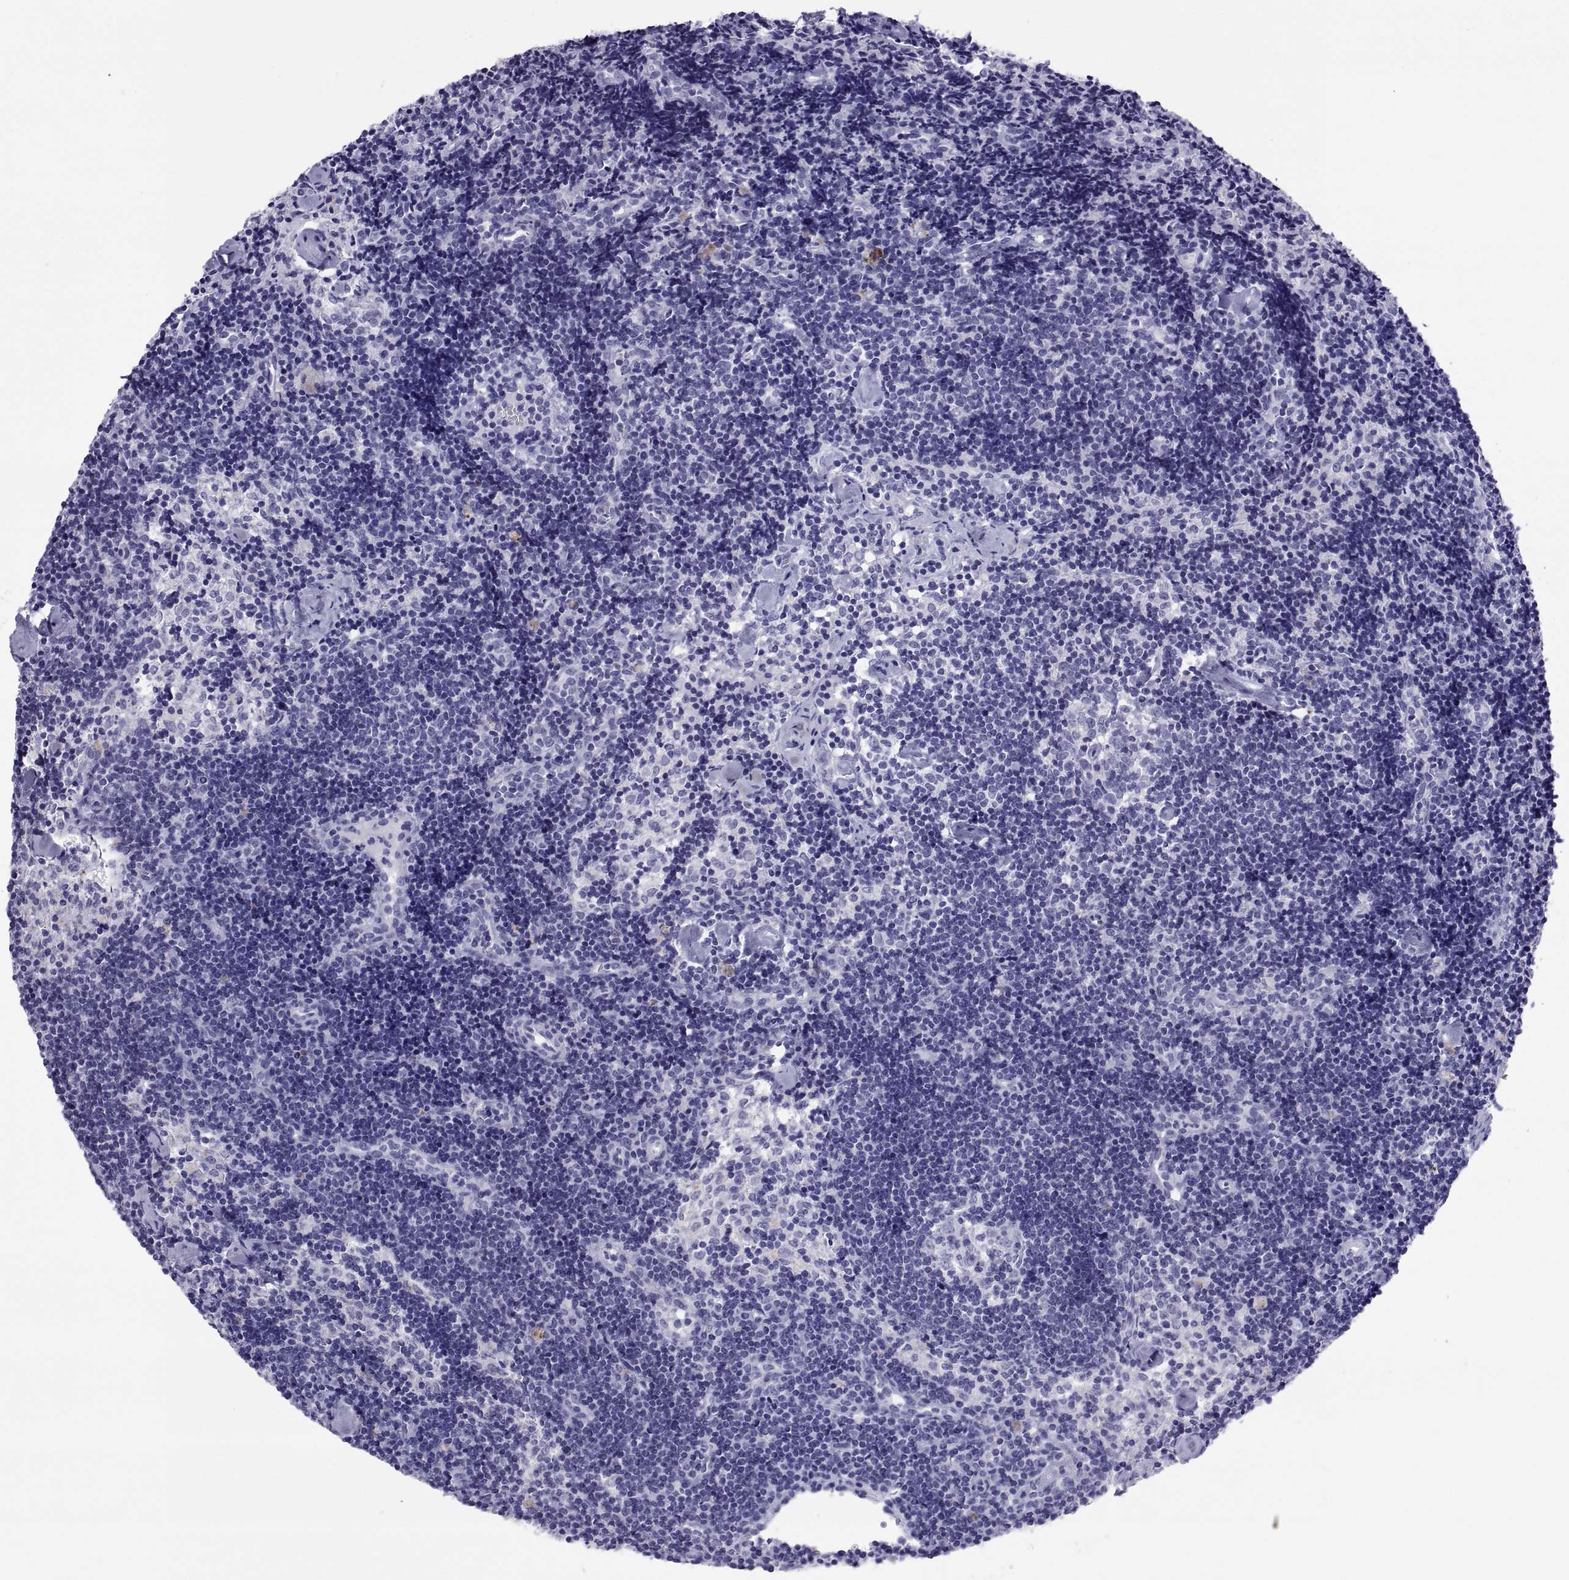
{"staining": {"intensity": "negative", "quantity": "none", "location": "none"}, "tissue": "lymph node", "cell_type": "Germinal center cells", "image_type": "normal", "snomed": [{"axis": "morphology", "description": "Normal tissue, NOS"}, {"axis": "topography", "description": "Lymph node"}], "caption": "The image displays no significant positivity in germinal center cells of lymph node. (DAB (3,3'-diaminobenzidine) immunohistochemistry (IHC) visualized using brightfield microscopy, high magnification).", "gene": "QRICH2", "patient": {"sex": "female", "age": 42}}